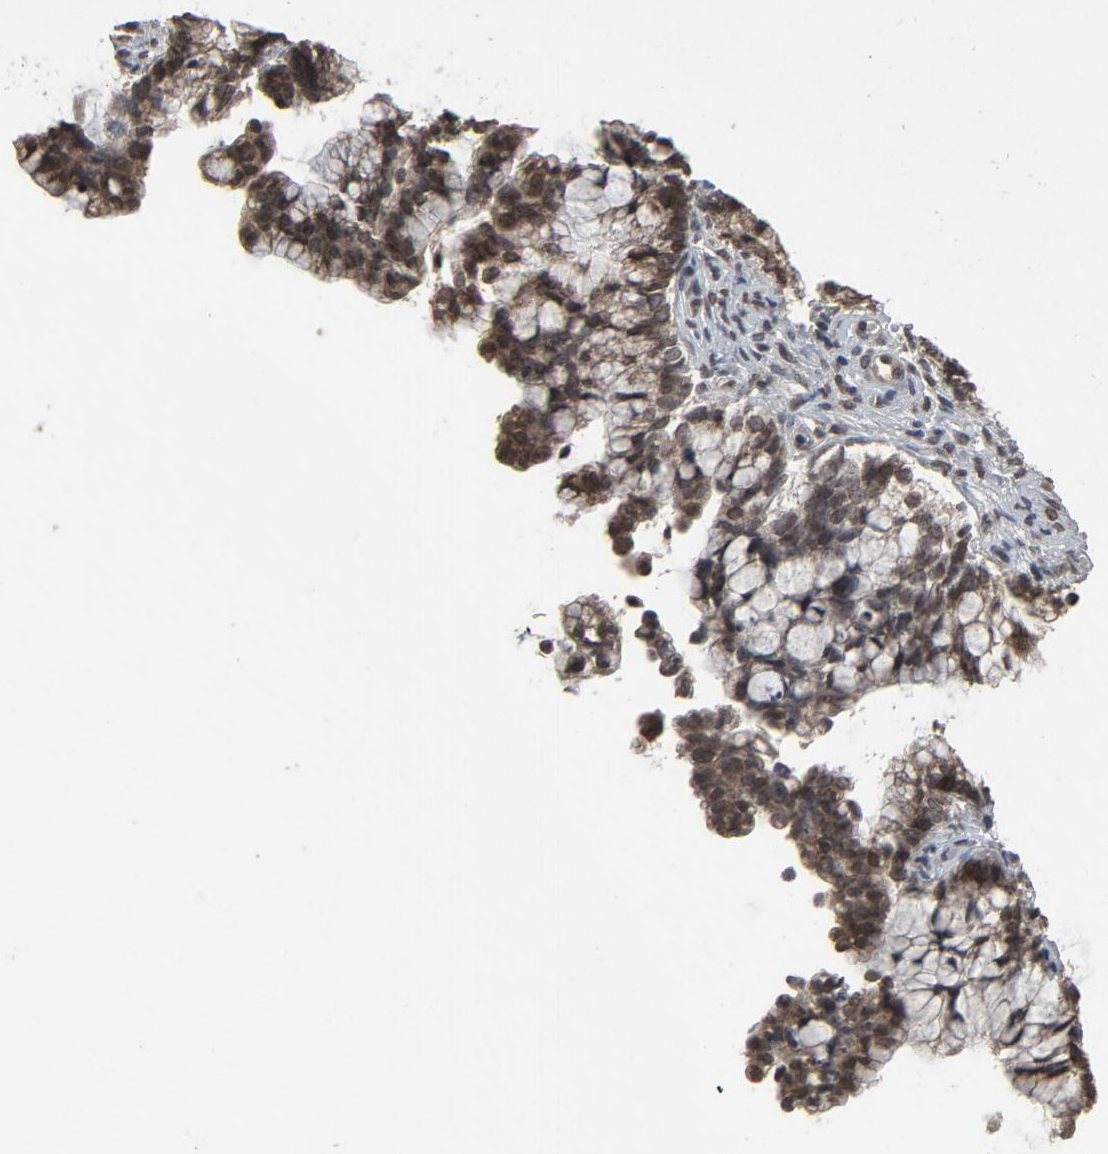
{"staining": {"intensity": "moderate", "quantity": ">75%", "location": "cytoplasmic/membranous,nuclear"}, "tissue": "cervical cancer", "cell_type": "Tumor cells", "image_type": "cancer", "snomed": [{"axis": "morphology", "description": "Adenocarcinoma, NOS"}, {"axis": "topography", "description": "Cervix"}], "caption": "A brown stain labels moderate cytoplasmic/membranous and nuclear positivity of a protein in human cervical cancer (adenocarcinoma) tumor cells.", "gene": "POM121", "patient": {"sex": "female", "age": 44}}